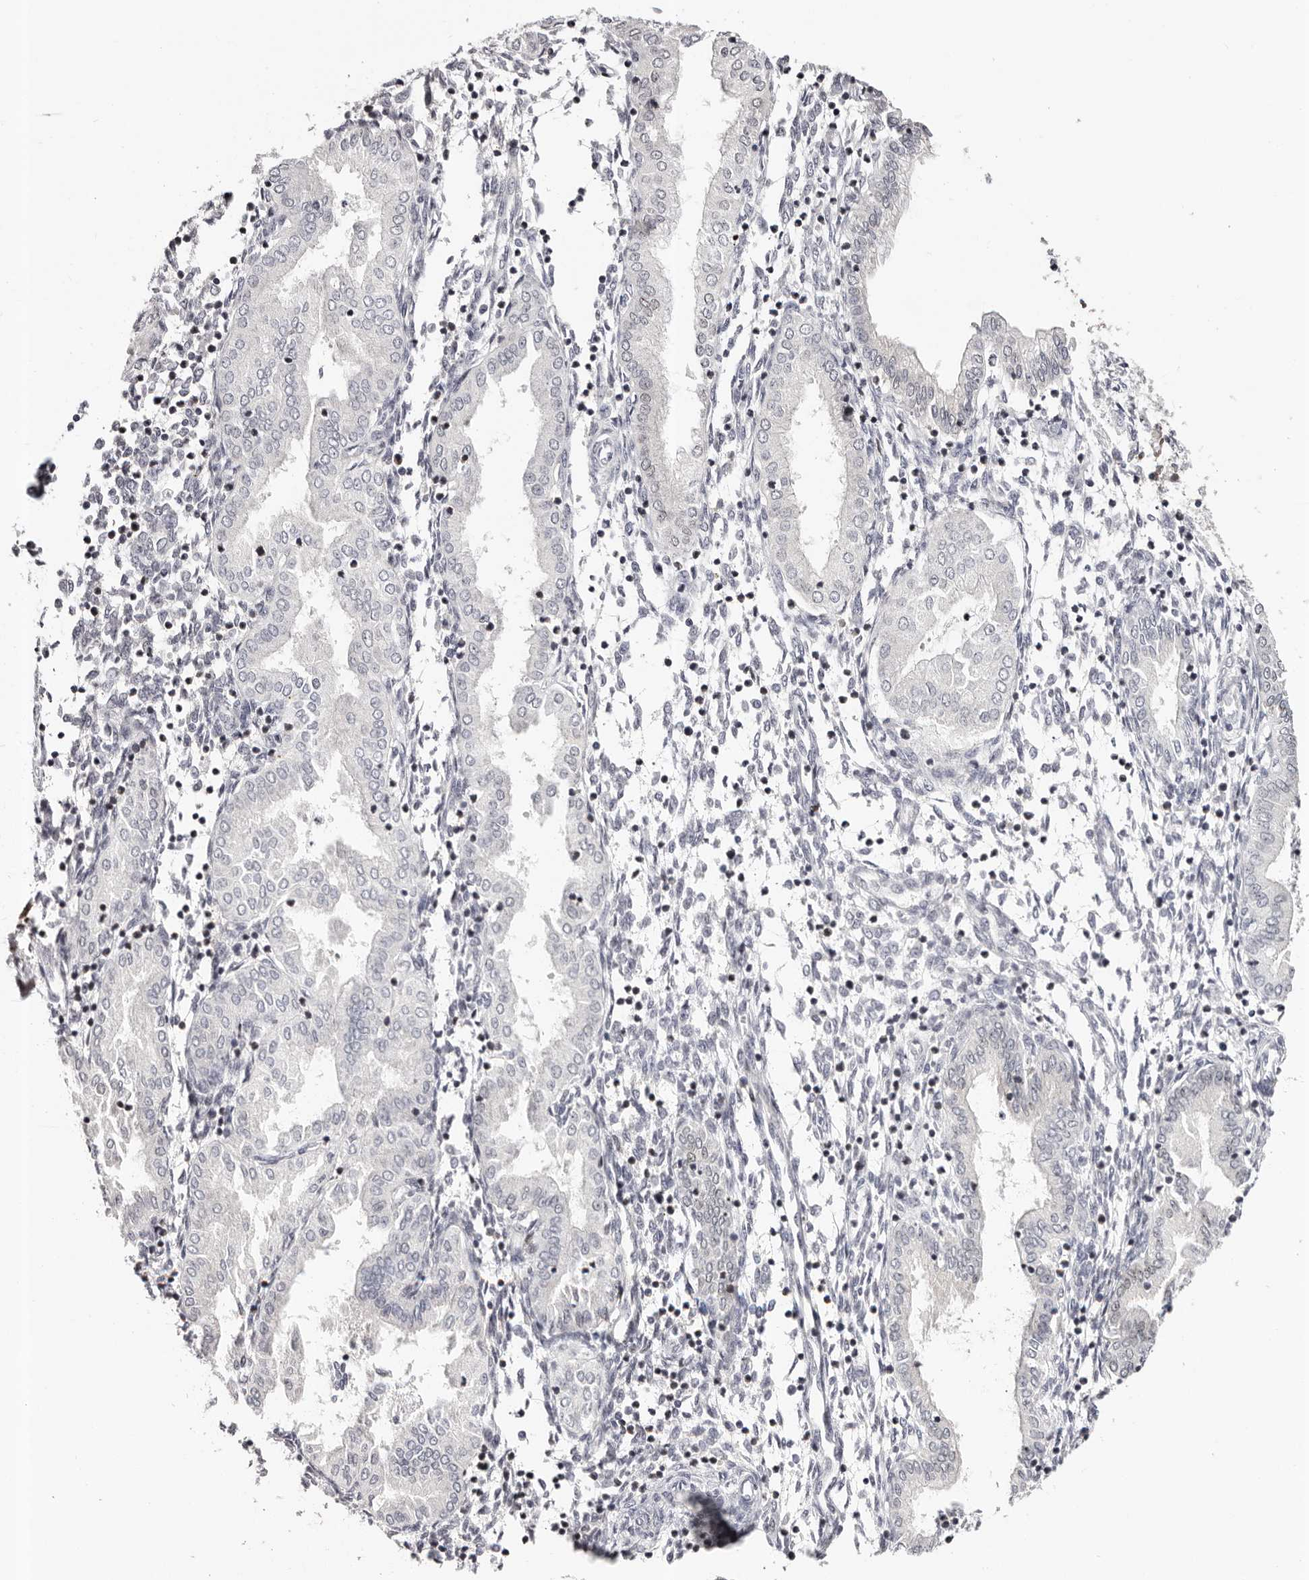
{"staining": {"intensity": "strong", "quantity": "<25%", "location": "nuclear"}, "tissue": "endometrium", "cell_type": "Cells in endometrial stroma", "image_type": "normal", "snomed": [{"axis": "morphology", "description": "Normal tissue, NOS"}, {"axis": "topography", "description": "Endometrium"}], "caption": "The photomicrograph displays a brown stain indicating the presence of a protein in the nuclear of cells in endometrial stroma in endometrium. (DAB = brown stain, brightfield microscopy at high magnification).", "gene": "NUP153", "patient": {"sex": "female", "age": 53}}